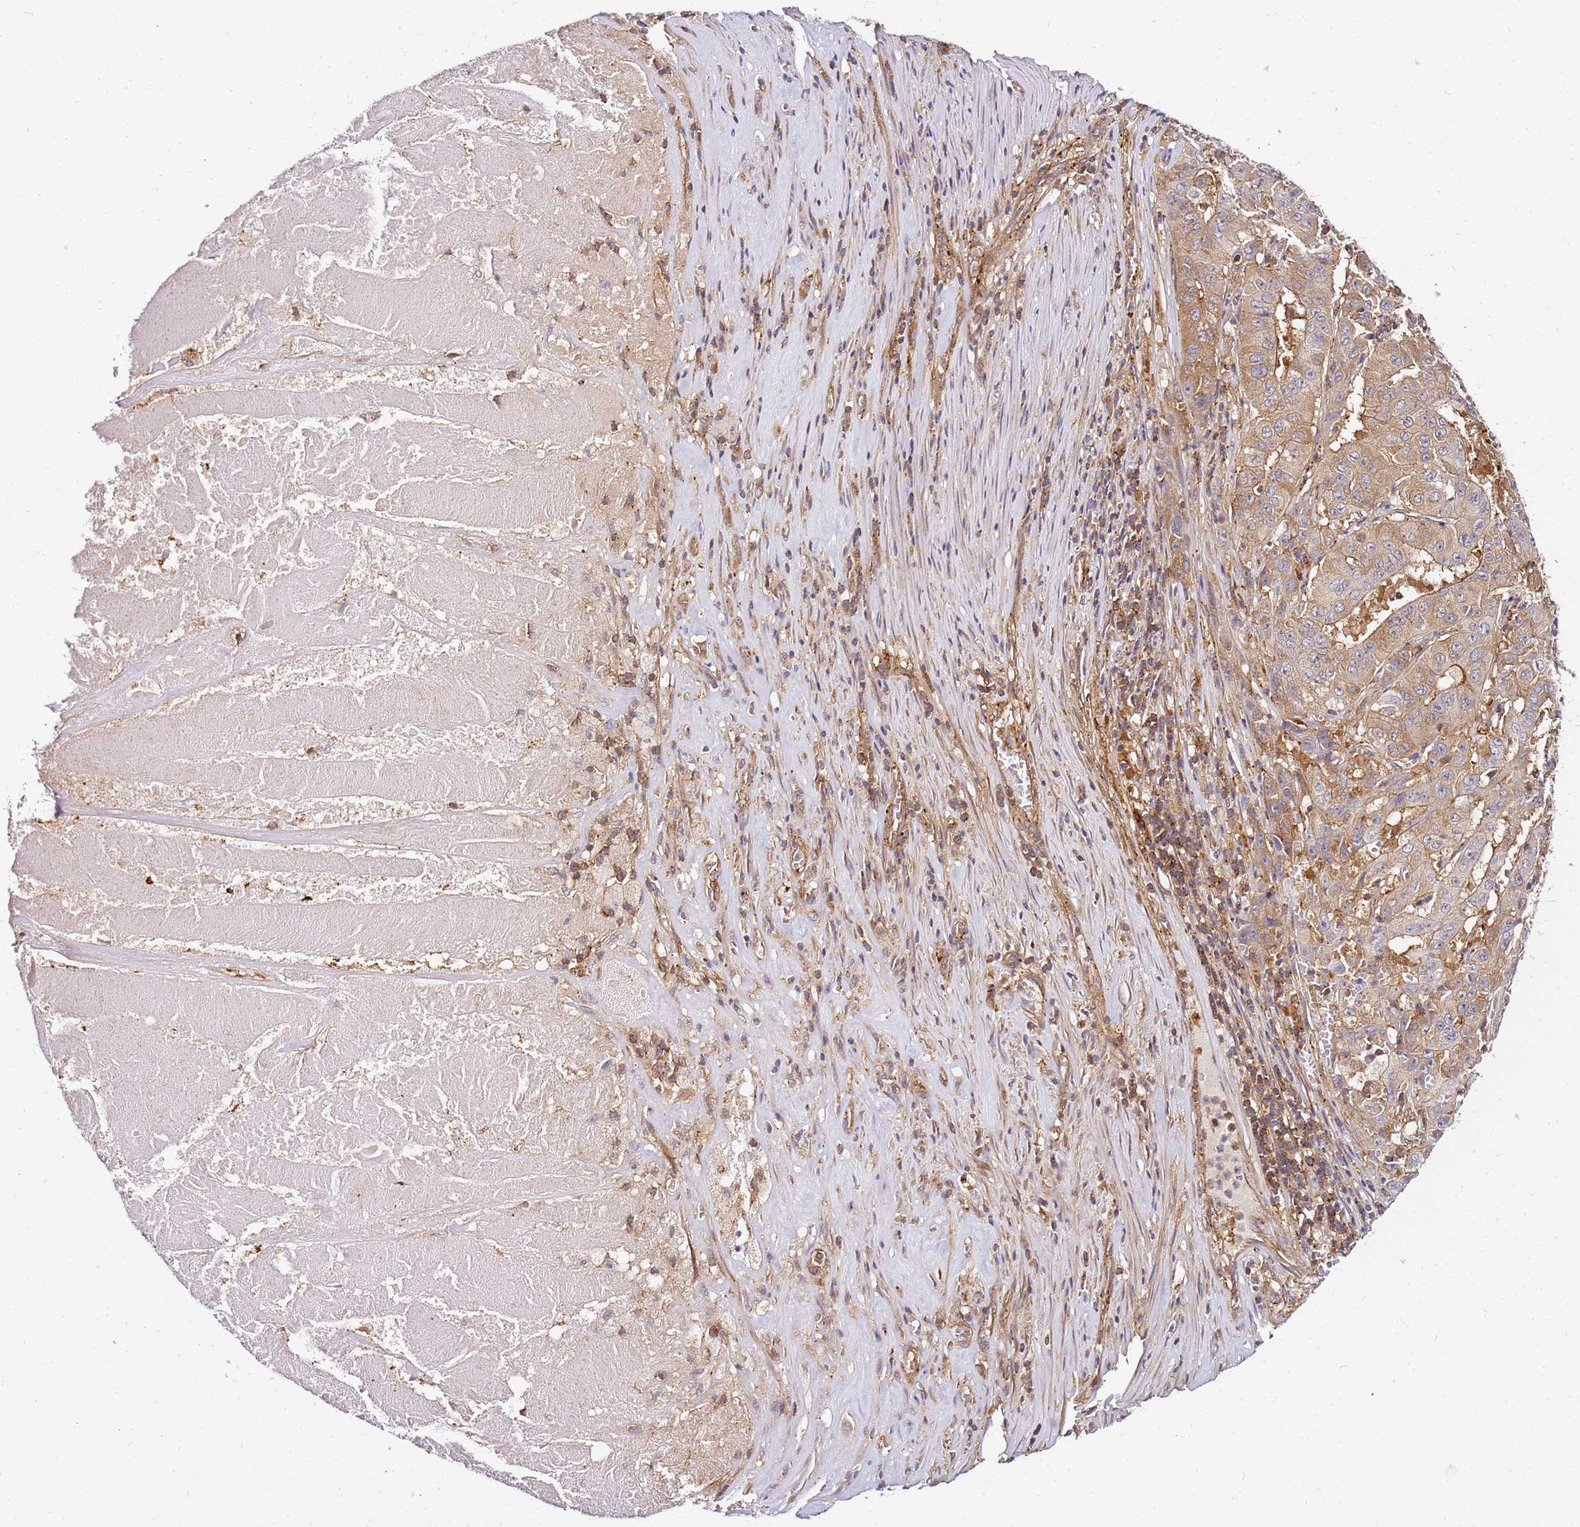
{"staining": {"intensity": "moderate", "quantity": ">75%", "location": "cytoplasmic/membranous"}, "tissue": "pancreatic cancer", "cell_type": "Tumor cells", "image_type": "cancer", "snomed": [{"axis": "morphology", "description": "Adenocarcinoma, NOS"}, {"axis": "topography", "description": "Pancreas"}], "caption": "Protein analysis of pancreatic adenocarcinoma tissue displays moderate cytoplasmic/membranous staining in about >75% of tumor cells. The staining was performed using DAB (3,3'-diaminobenzidine) to visualize the protein expression in brown, while the nuclei were stained in blue with hematoxylin (Magnification: 20x).", "gene": "PIH1D1", "patient": {"sex": "male", "age": 63}}